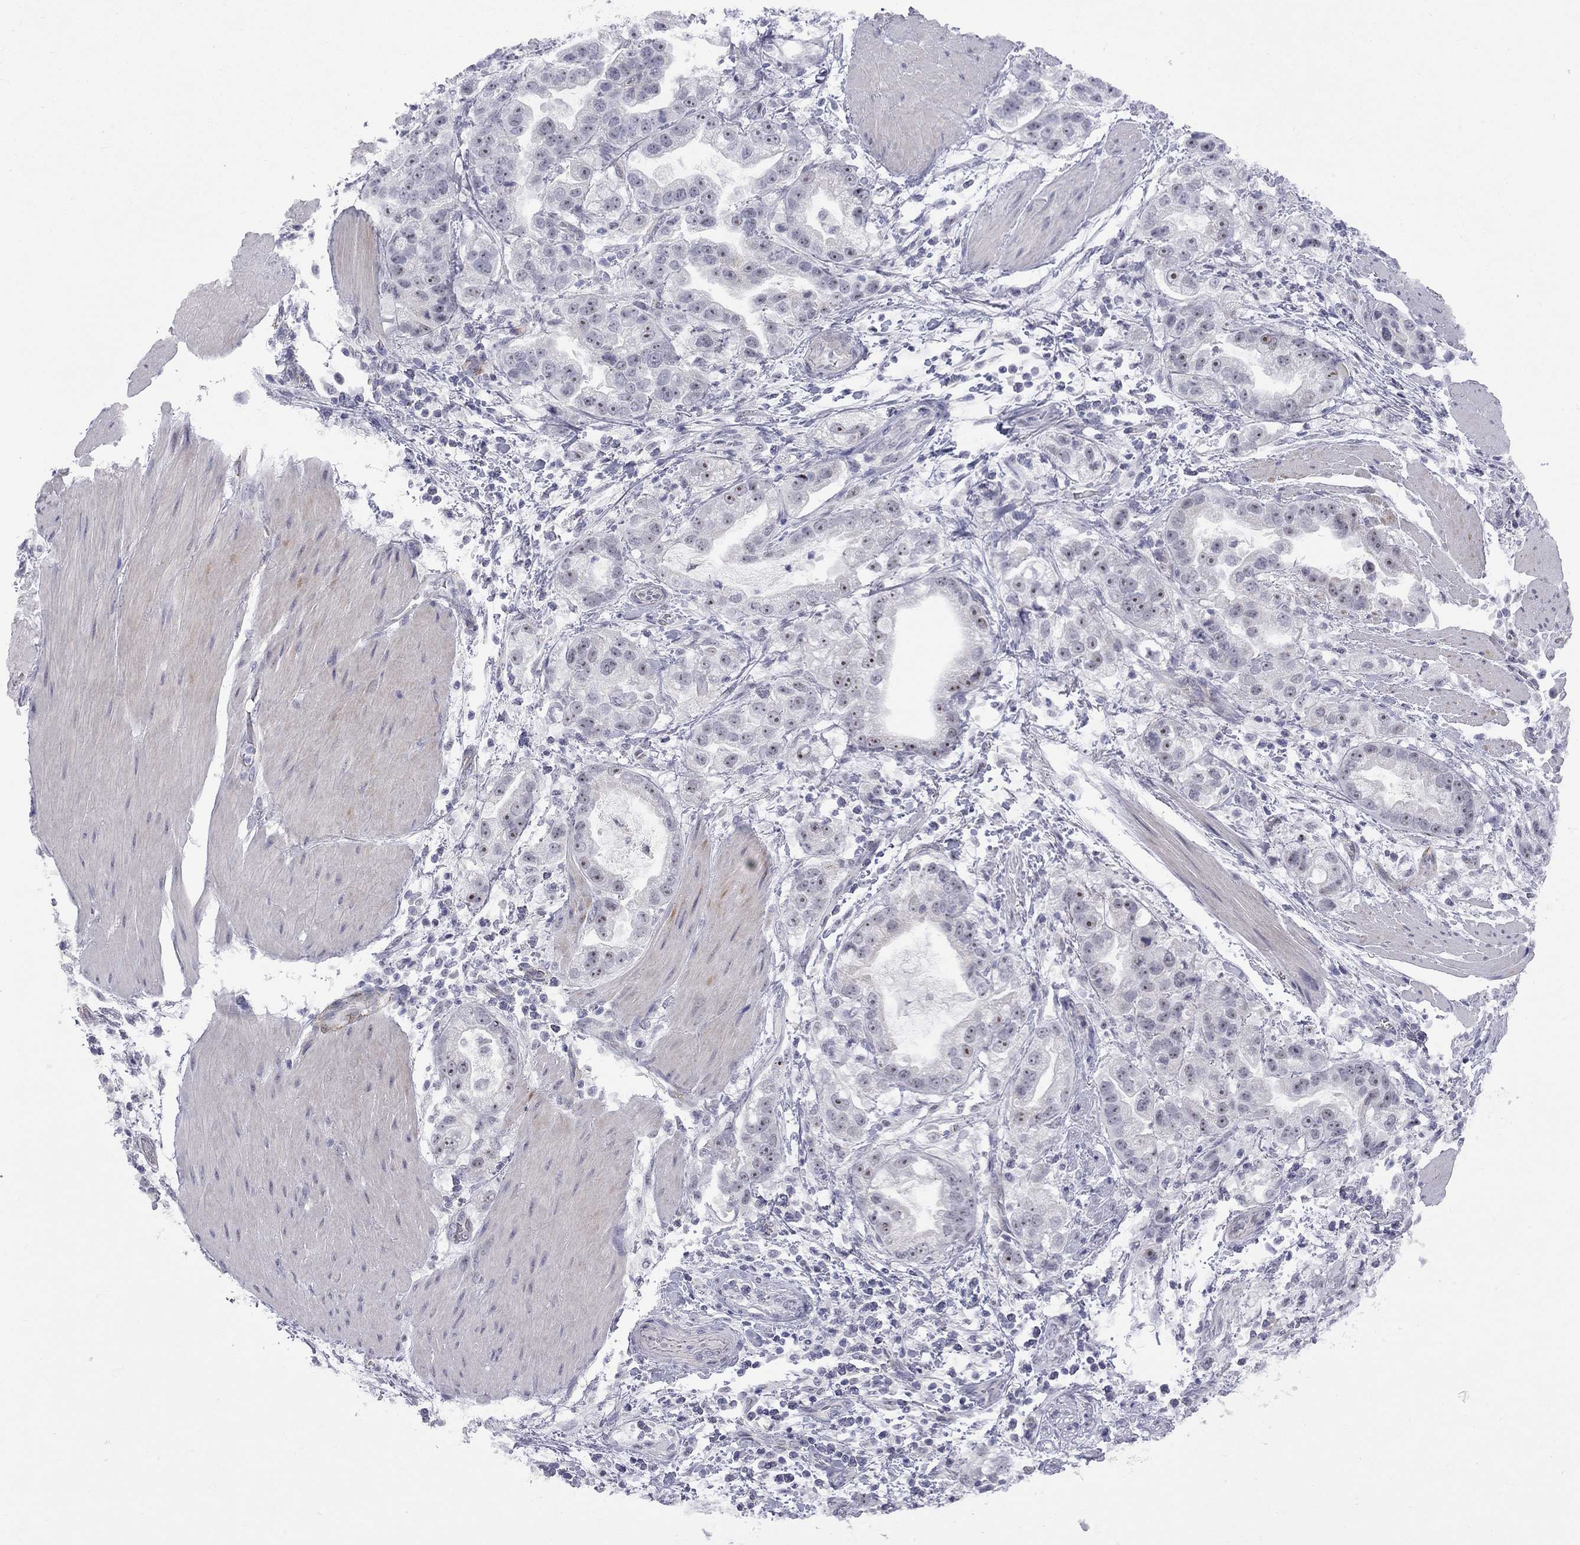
{"staining": {"intensity": "moderate", "quantity": "<25%", "location": "nuclear"}, "tissue": "stomach cancer", "cell_type": "Tumor cells", "image_type": "cancer", "snomed": [{"axis": "morphology", "description": "Adenocarcinoma, NOS"}, {"axis": "topography", "description": "Stomach"}], "caption": "Stomach adenocarcinoma stained for a protein shows moderate nuclear positivity in tumor cells. (Brightfield microscopy of DAB IHC at high magnification).", "gene": "GSG1L", "patient": {"sex": "male", "age": 59}}